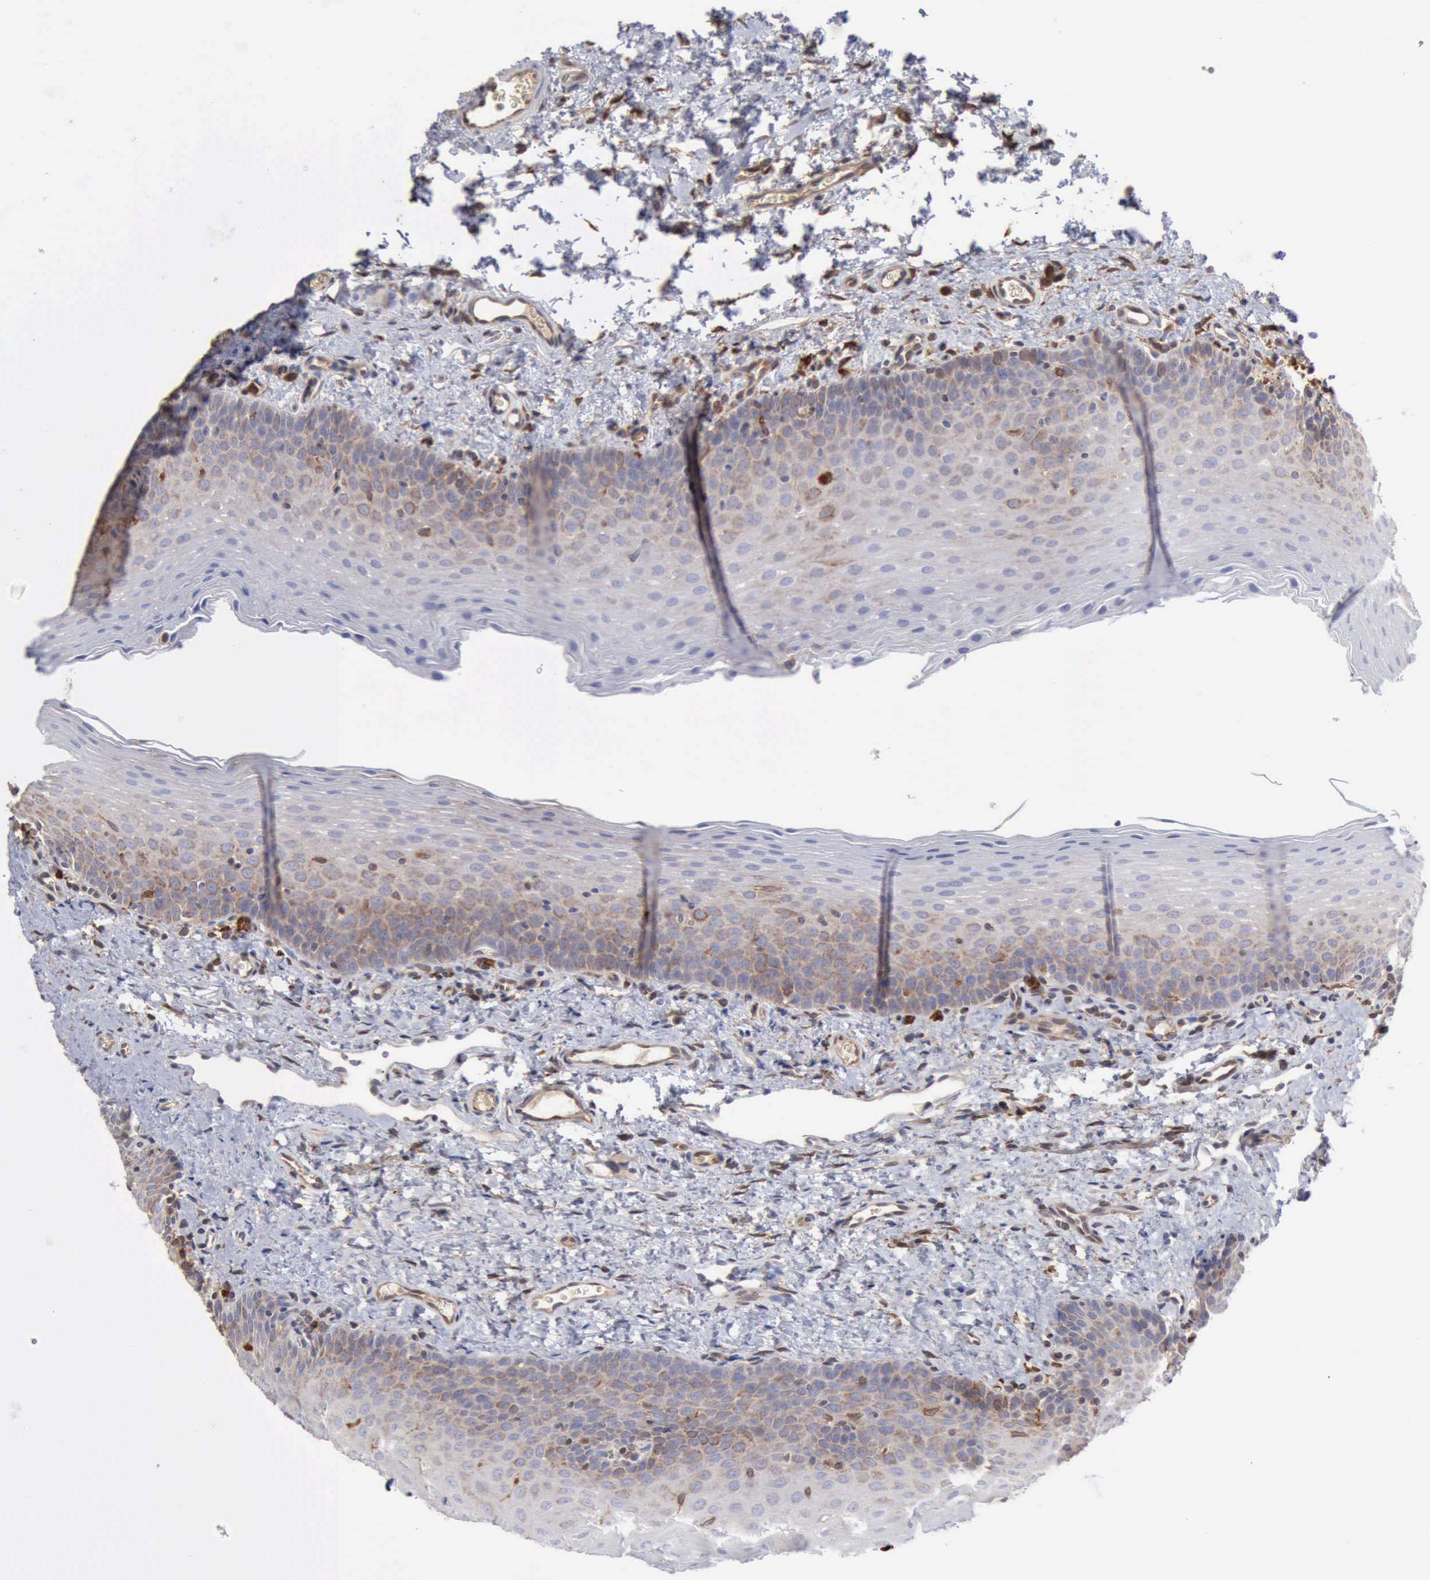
{"staining": {"intensity": "weak", "quantity": "<25%", "location": "cytoplasmic/membranous"}, "tissue": "oral mucosa", "cell_type": "Squamous epithelial cells", "image_type": "normal", "snomed": [{"axis": "morphology", "description": "Normal tissue, NOS"}, {"axis": "topography", "description": "Oral tissue"}], "caption": "DAB immunohistochemical staining of benign human oral mucosa demonstrates no significant positivity in squamous epithelial cells.", "gene": "APOL2", "patient": {"sex": "male", "age": 20}}